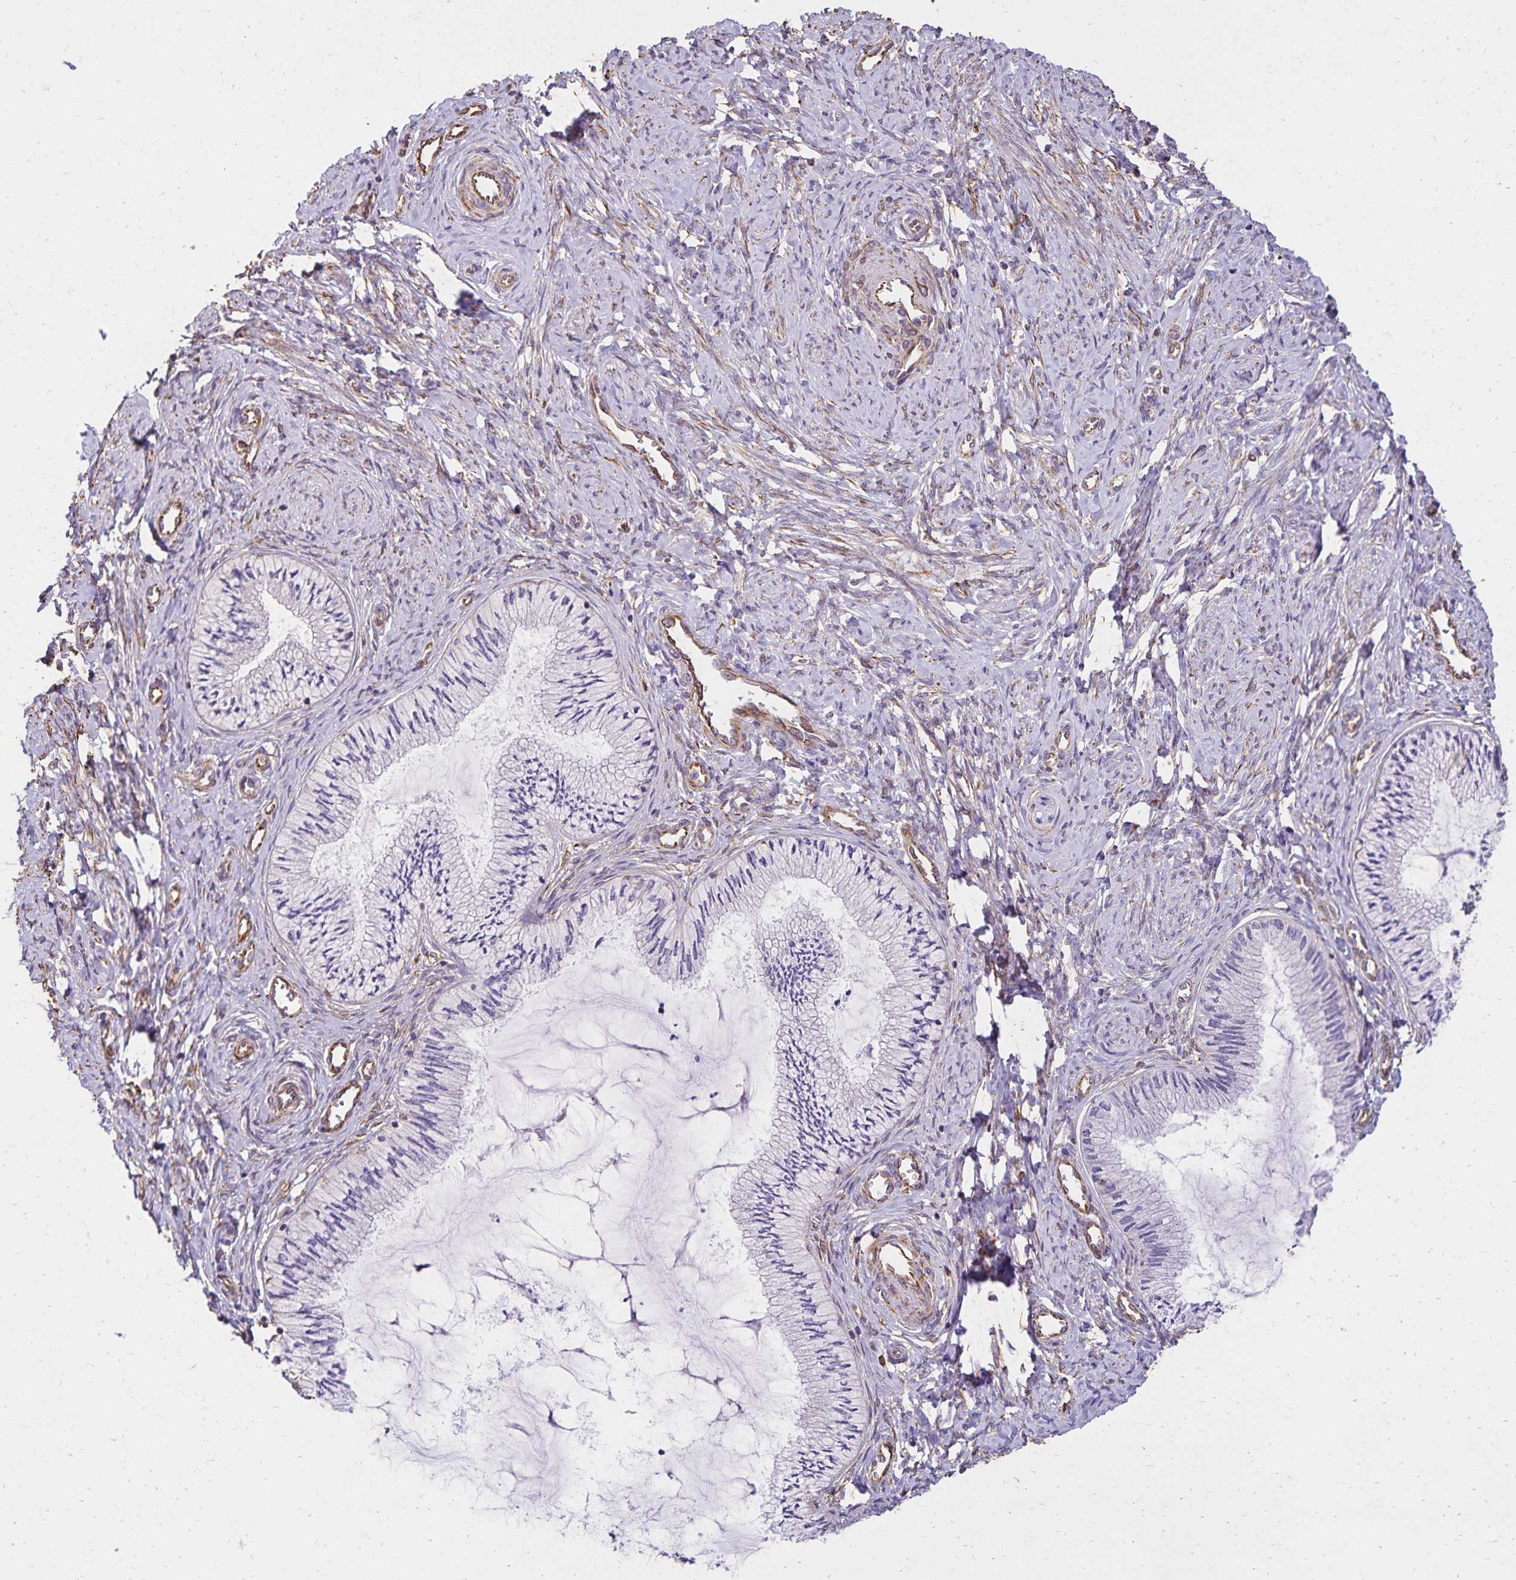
{"staining": {"intensity": "negative", "quantity": "none", "location": "none"}, "tissue": "cervix", "cell_type": "Glandular cells", "image_type": "normal", "snomed": [{"axis": "morphology", "description": "Normal tissue, NOS"}, {"axis": "topography", "description": "Cervix"}], "caption": "The photomicrograph displays no significant positivity in glandular cells of cervix. The staining is performed using DAB (3,3'-diaminobenzidine) brown chromogen with nuclei counter-stained in using hematoxylin.", "gene": "TRPV6", "patient": {"sex": "female", "age": 24}}